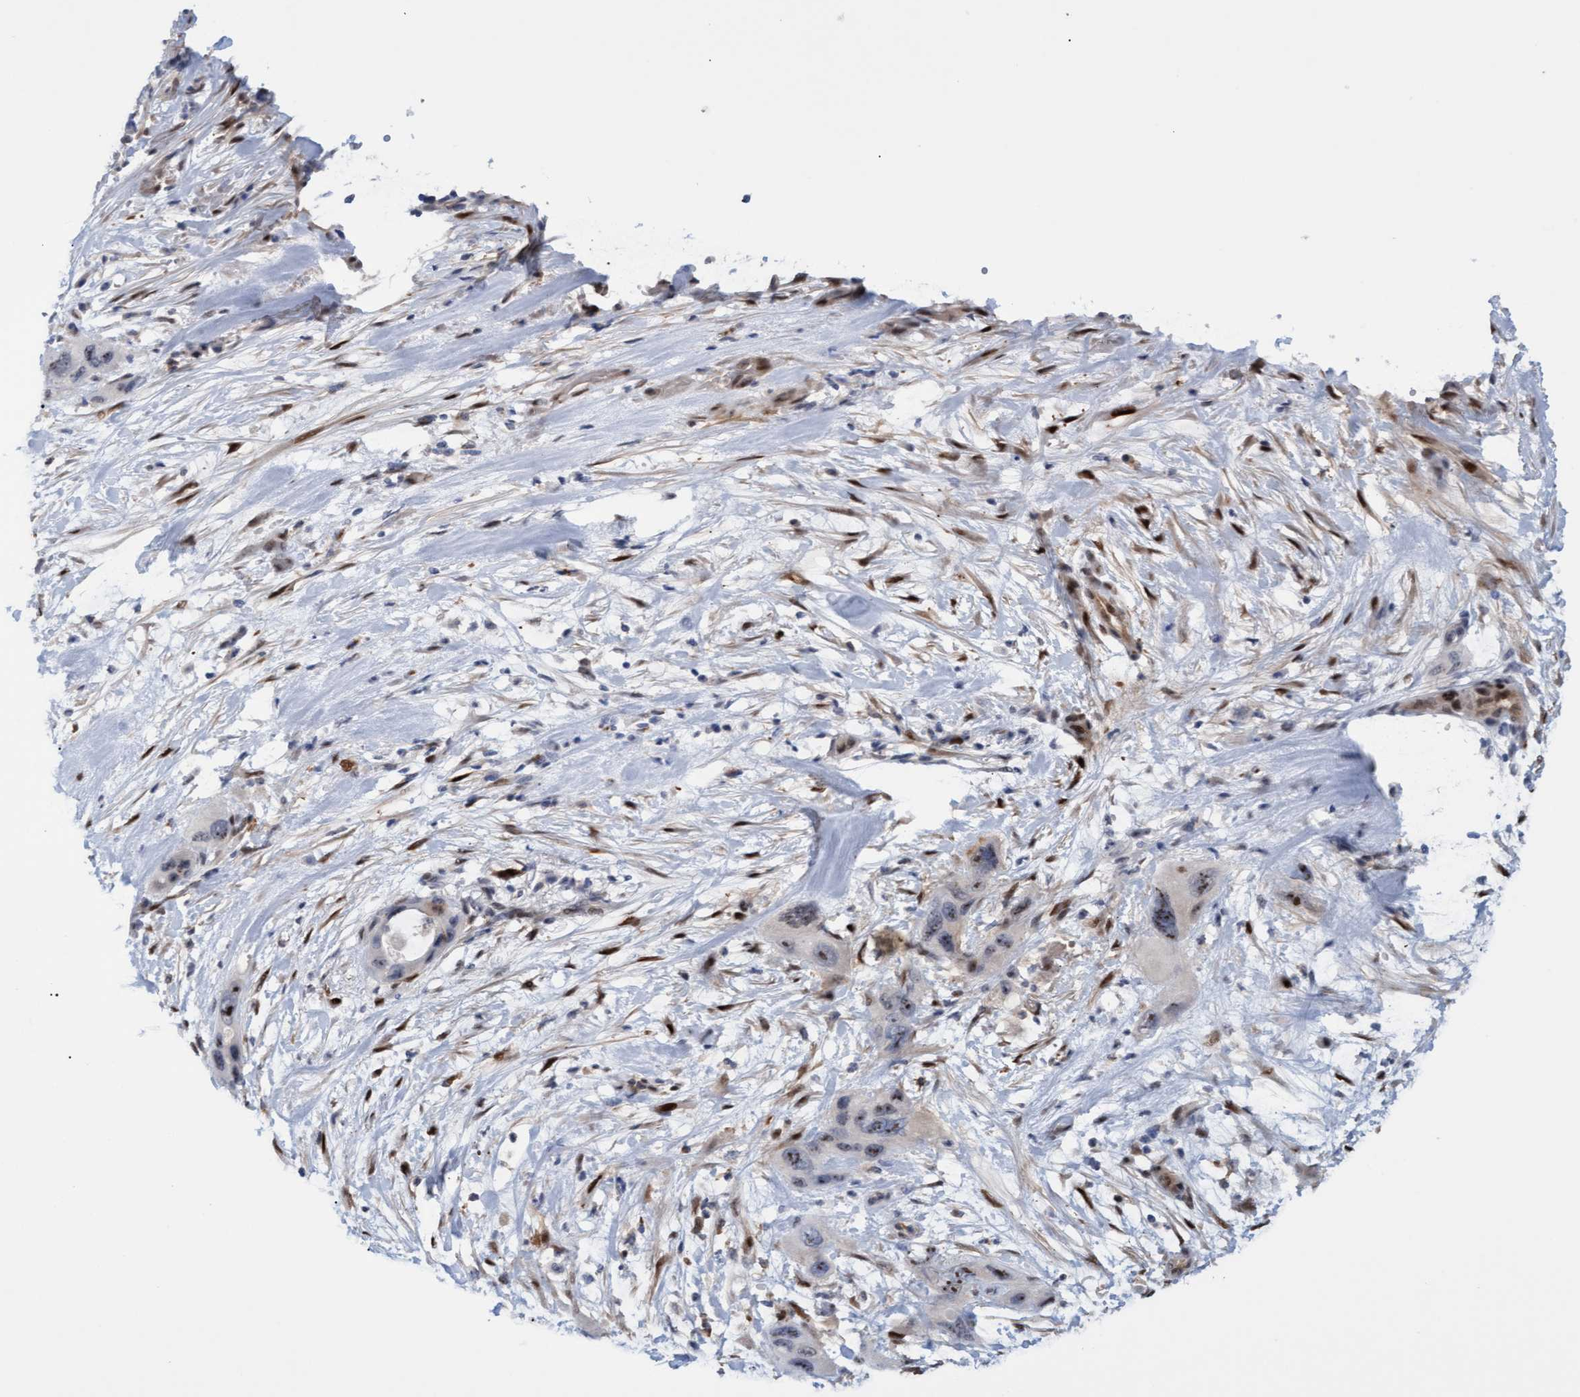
{"staining": {"intensity": "moderate", "quantity": "25%-75%", "location": "nuclear"}, "tissue": "pancreatic cancer", "cell_type": "Tumor cells", "image_type": "cancer", "snomed": [{"axis": "morphology", "description": "Adenocarcinoma, NOS"}, {"axis": "topography", "description": "Pancreas"}], "caption": "DAB (3,3'-diaminobenzidine) immunohistochemical staining of pancreatic cancer (adenocarcinoma) demonstrates moderate nuclear protein staining in approximately 25%-75% of tumor cells.", "gene": "PINX1", "patient": {"sex": "female", "age": 71}}